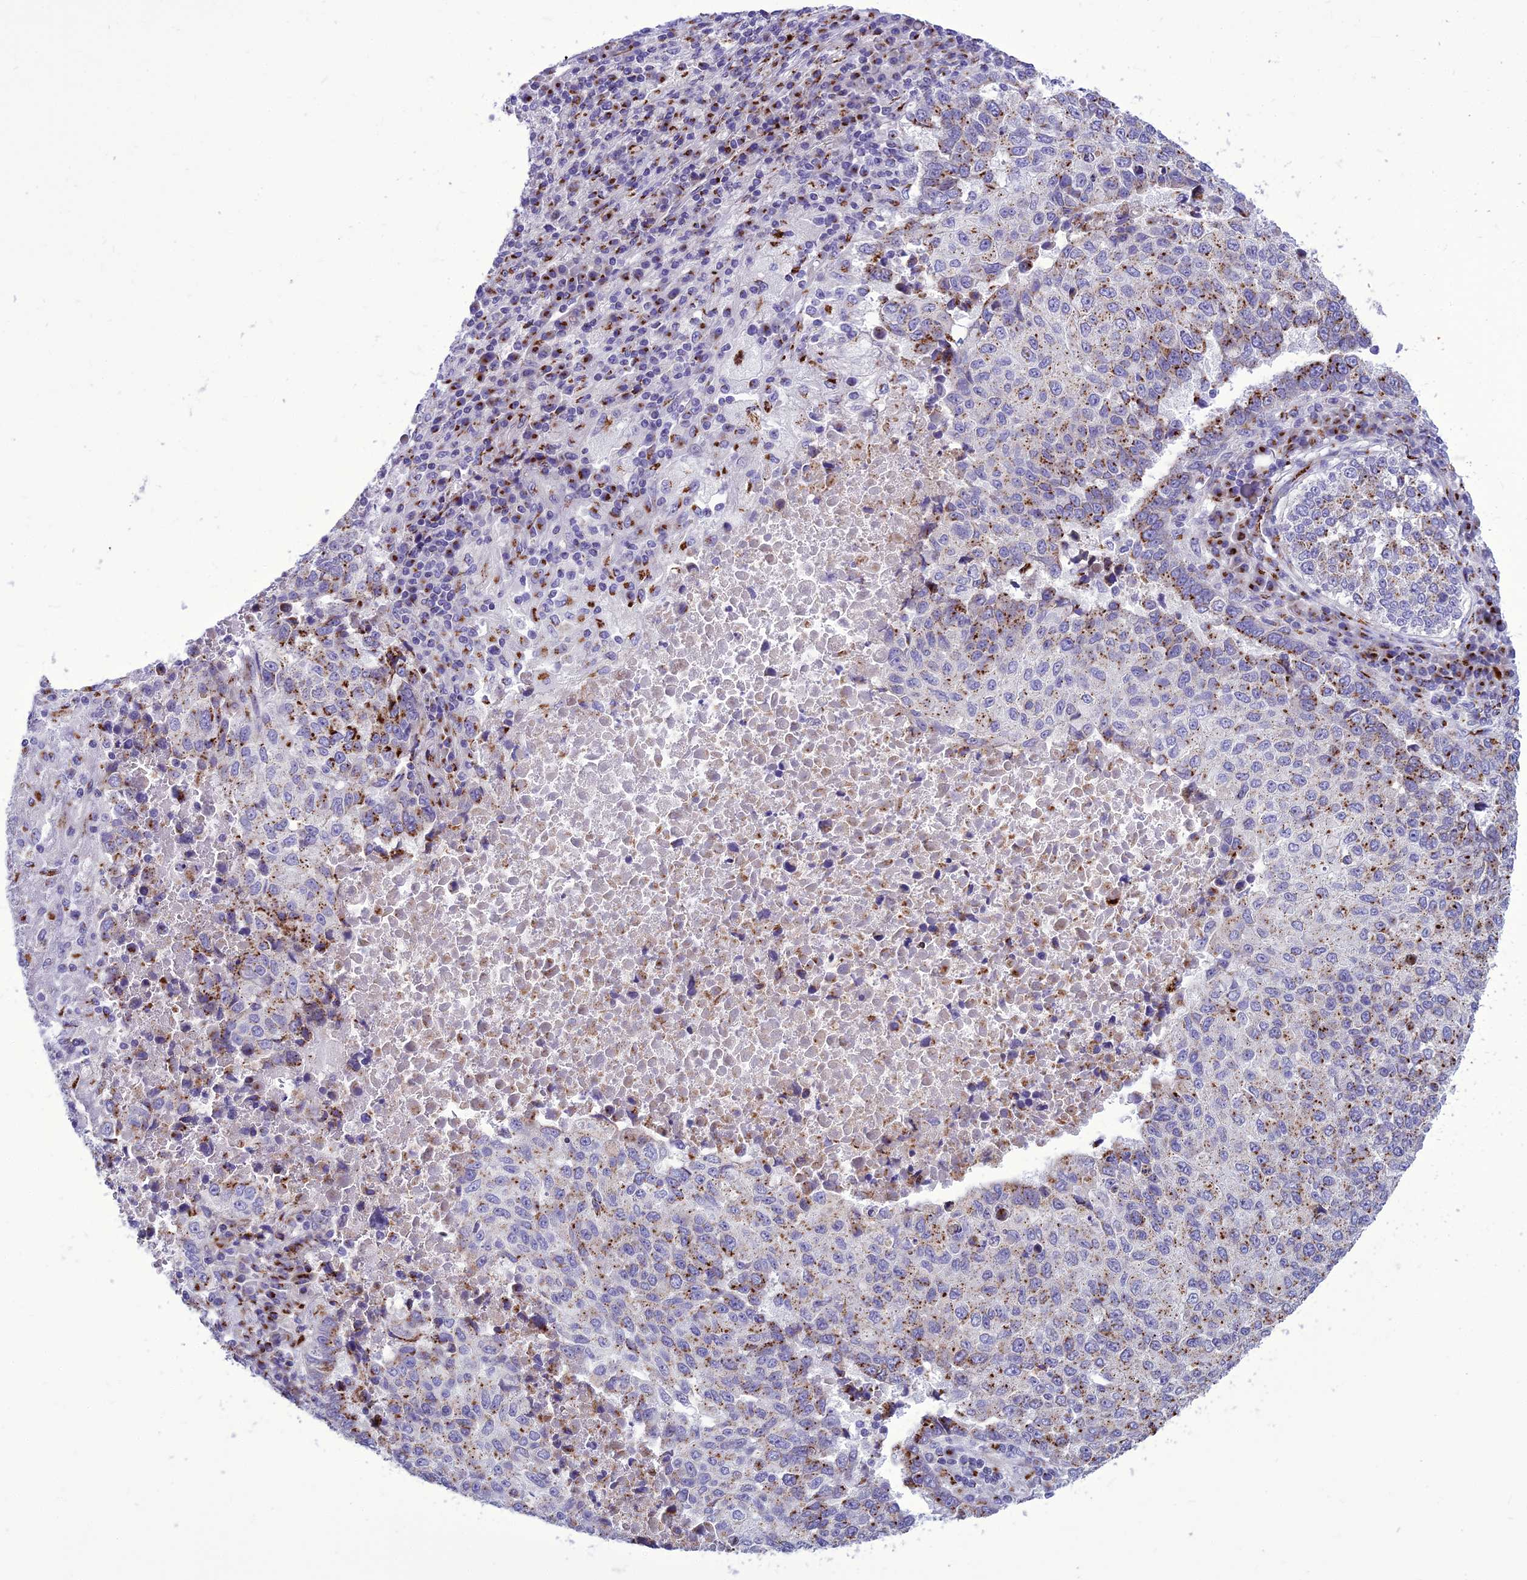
{"staining": {"intensity": "moderate", "quantity": ">75%", "location": "cytoplasmic/membranous"}, "tissue": "lung cancer", "cell_type": "Tumor cells", "image_type": "cancer", "snomed": [{"axis": "morphology", "description": "Squamous cell carcinoma, NOS"}, {"axis": "topography", "description": "Lung"}], "caption": "A medium amount of moderate cytoplasmic/membranous staining is identified in approximately >75% of tumor cells in lung squamous cell carcinoma tissue.", "gene": "GOLM2", "patient": {"sex": "male", "age": 73}}